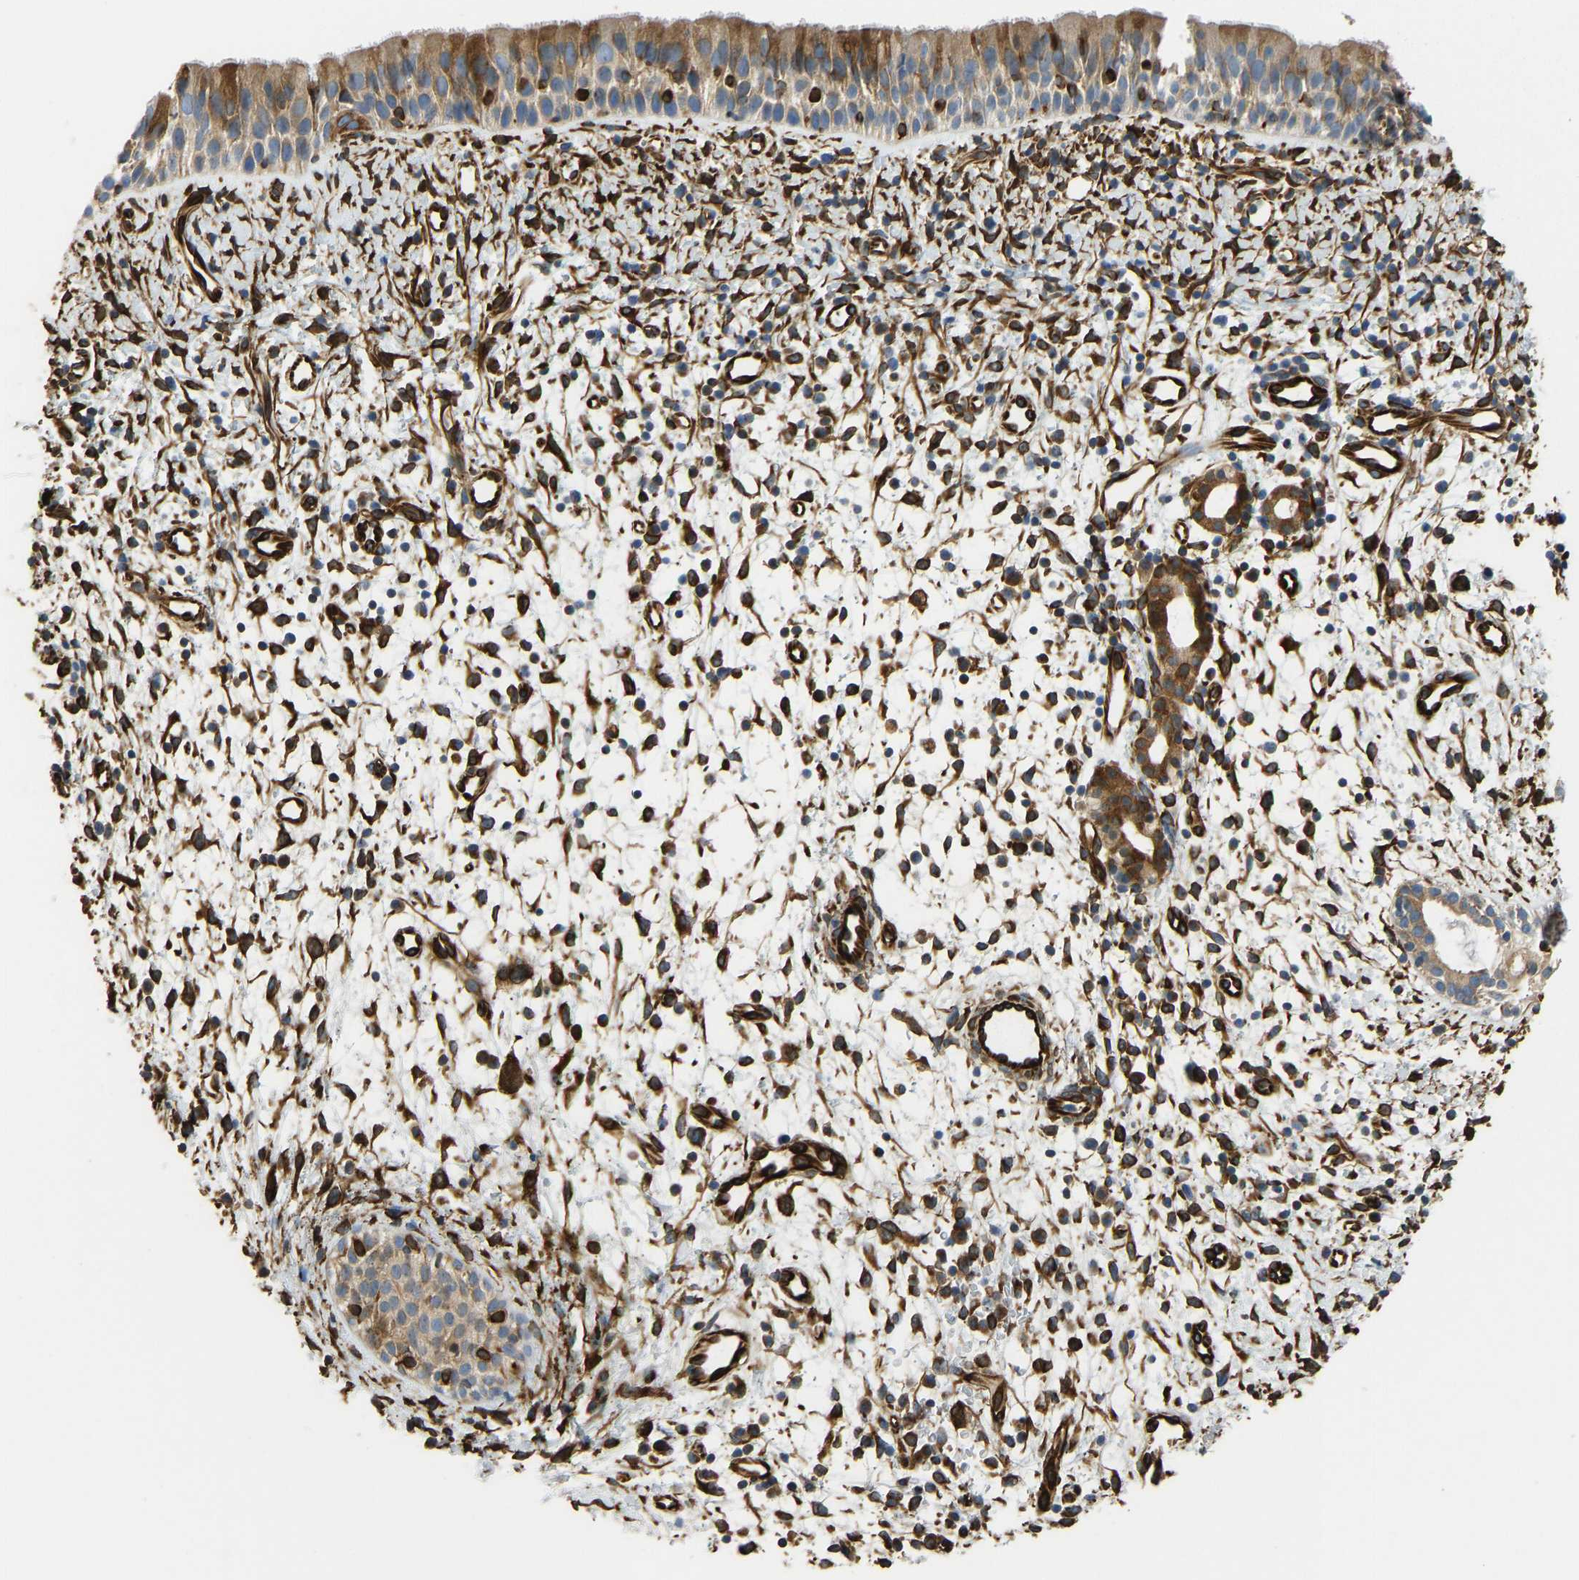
{"staining": {"intensity": "moderate", "quantity": ">75%", "location": "cytoplasmic/membranous"}, "tissue": "nasopharynx", "cell_type": "Respiratory epithelial cells", "image_type": "normal", "snomed": [{"axis": "morphology", "description": "Normal tissue, NOS"}, {"axis": "topography", "description": "Nasopharynx"}], "caption": "The image shows staining of normal nasopharynx, revealing moderate cytoplasmic/membranous protein staining (brown color) within respiratory epithelial cells. The staining is performed using DAB brown chromogen to label protein expression. The nuclei are counter-stained blue using hematoxylin.", "gene": "BEX3", "patient": {"sex": "male", "age": 22}}